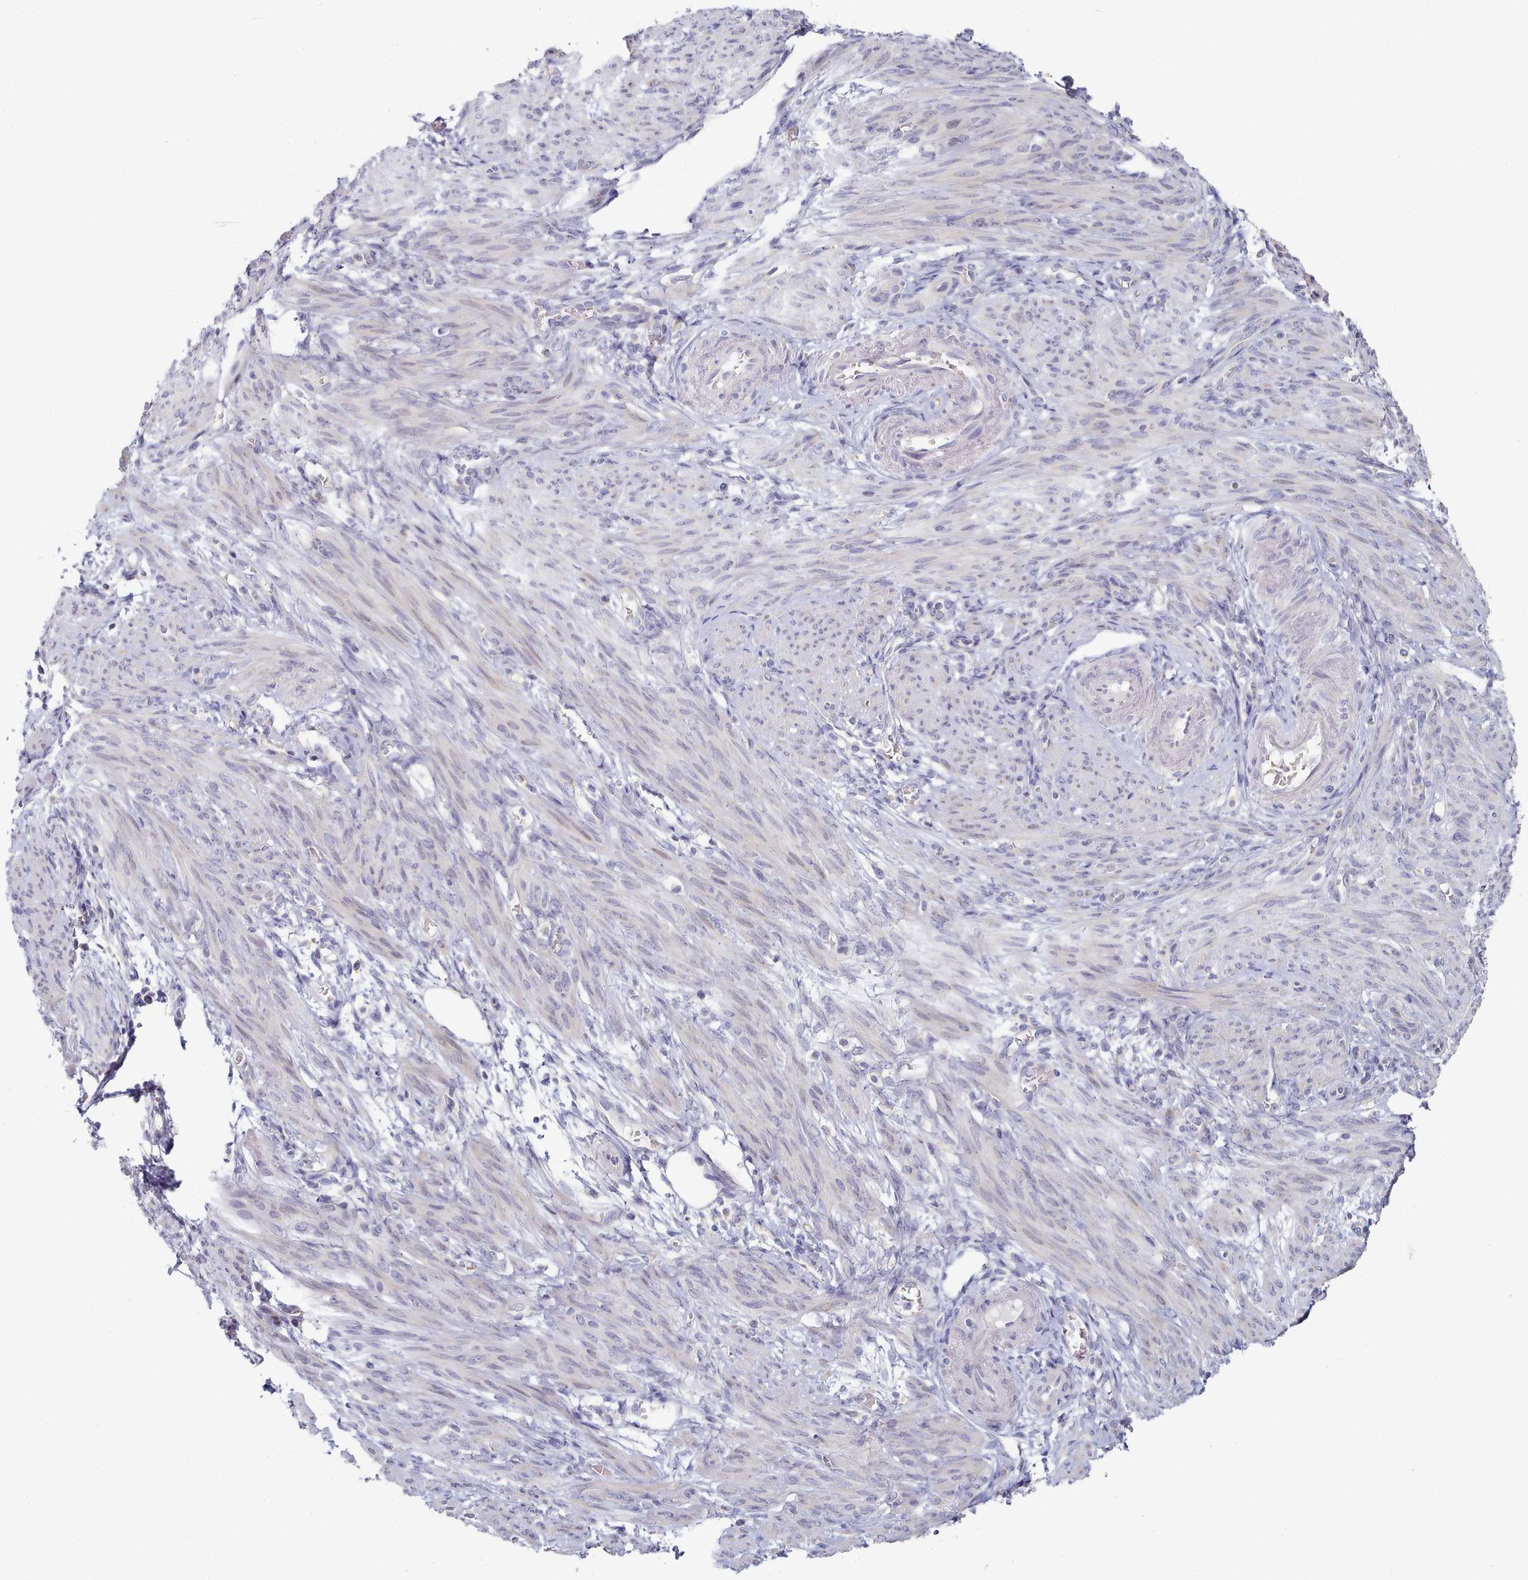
{"staining": {"intensity": "negative", "quantity": "none", "location": "none"}, "tissue": "smooth muscle", "cell_type": "Smooth muscle cells", "image_type": "normal", "snomed": [{"axis": "morphology", "description": "Normal tissue, NOS"}, {"axis": "topography", "description": "Smooth muscle"}], "caption": "Immunohistochemical staining of unremarkable human smooth muscle exhibits no significant staining in smooth muscle cells. Brightfield microscopy of immunohistochemistry stained with DAB (3,3'-diaminobenzidine) (brown) and hematoxylin (blue), captured at high magnification.", "gene": "TYW1B", "patient": {"sex": "female", "age": 39}}